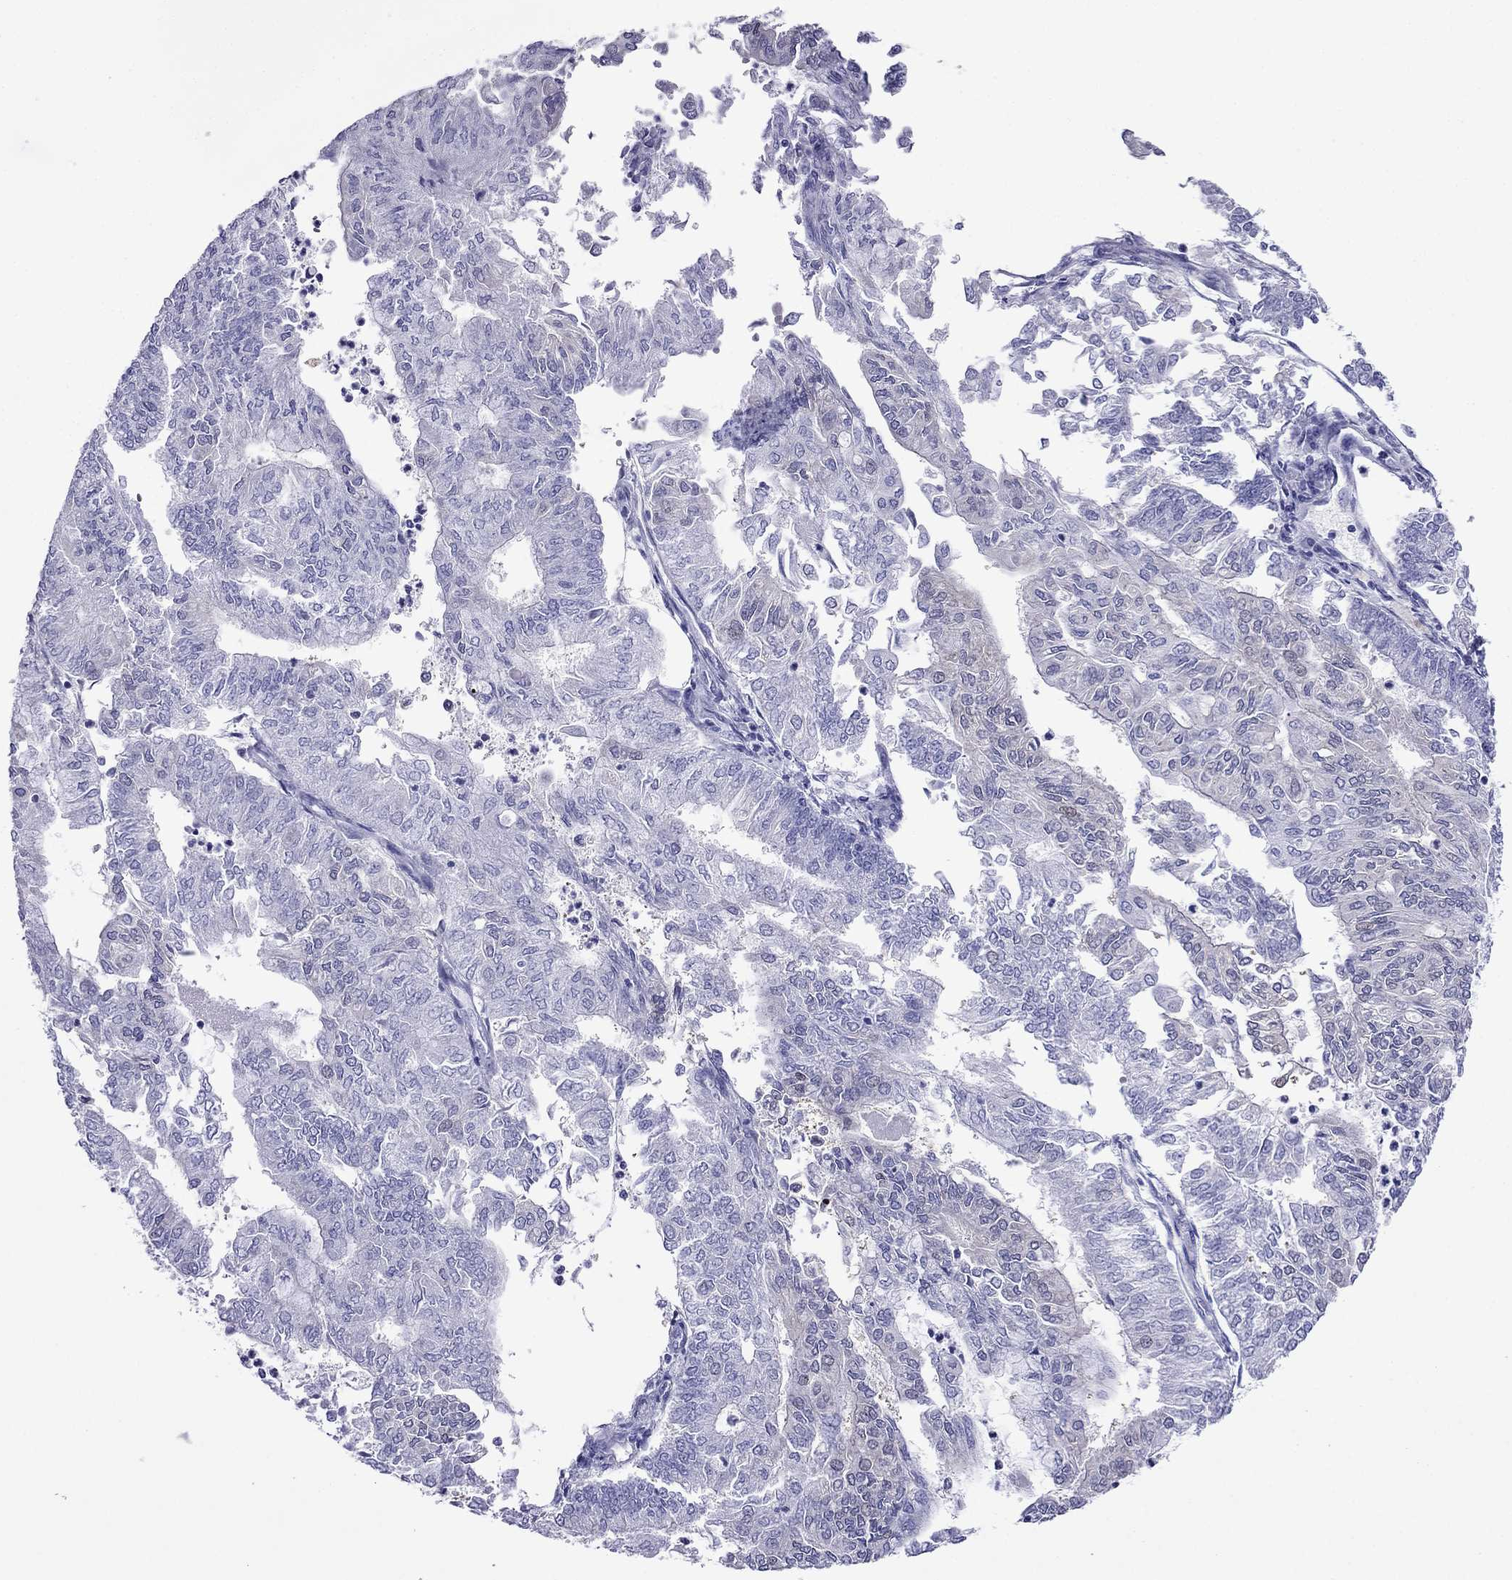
{"staining": {"intensity": "negative", "quantity": "none", "location": "none"}, "tissue": "endometrial cancer", "cell_type": "Tumor cells", "image_type": "cancer", "snomed": [{"axis": "morphology", "description": "Adenocarcinoma, NOS"}, {"axis": "topography", "description": "Endometrium"}], "caption": "An image of endometrial adenocarcinoma stained for a protein displays no brown staining in tumor cells.", "gene": "PCDHA6", "patient": {"sex": "female", "age": 59}}